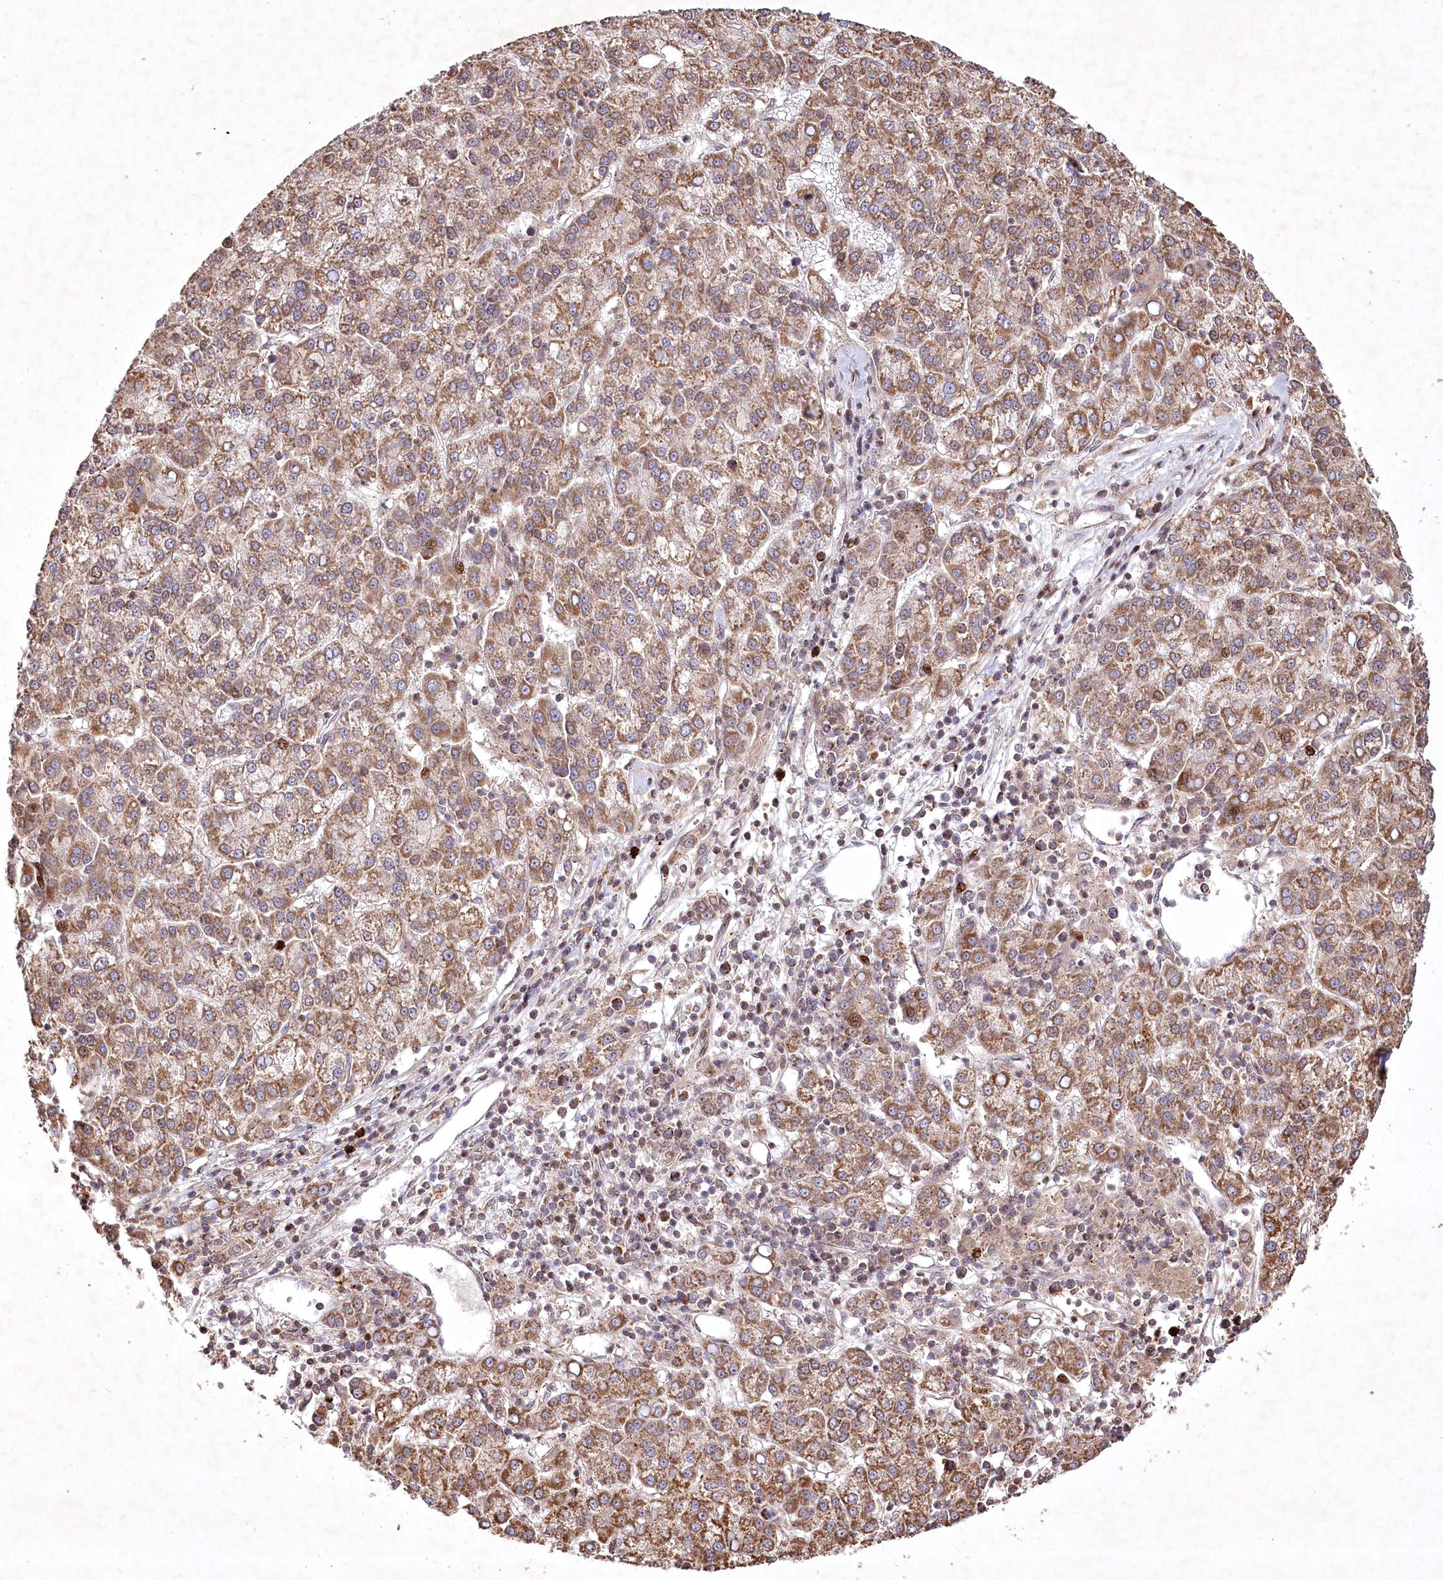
{"staining": {"intensity": "moderate", "quantity": ">75%", "location": "cytoplasmic/membranous"}, "tissue": "liver cancer", "cell_type": "Tumor cells", "image_type": "cancer", "snomed": [{"axis": "morphology", "description": "Carcinoma, Hepatocellular, NOS"}, {"axis": "topography", "description": "Liver"}], "caption": "IHC histopathology image of liver cancer stained for a protein (brown), which reveals medium levels of moderate cytoplasmic/membranous positivity in approximately >75% of tumor cells.", "gene": "PSTK", "patient": {"sex": "female", "age": 58}}